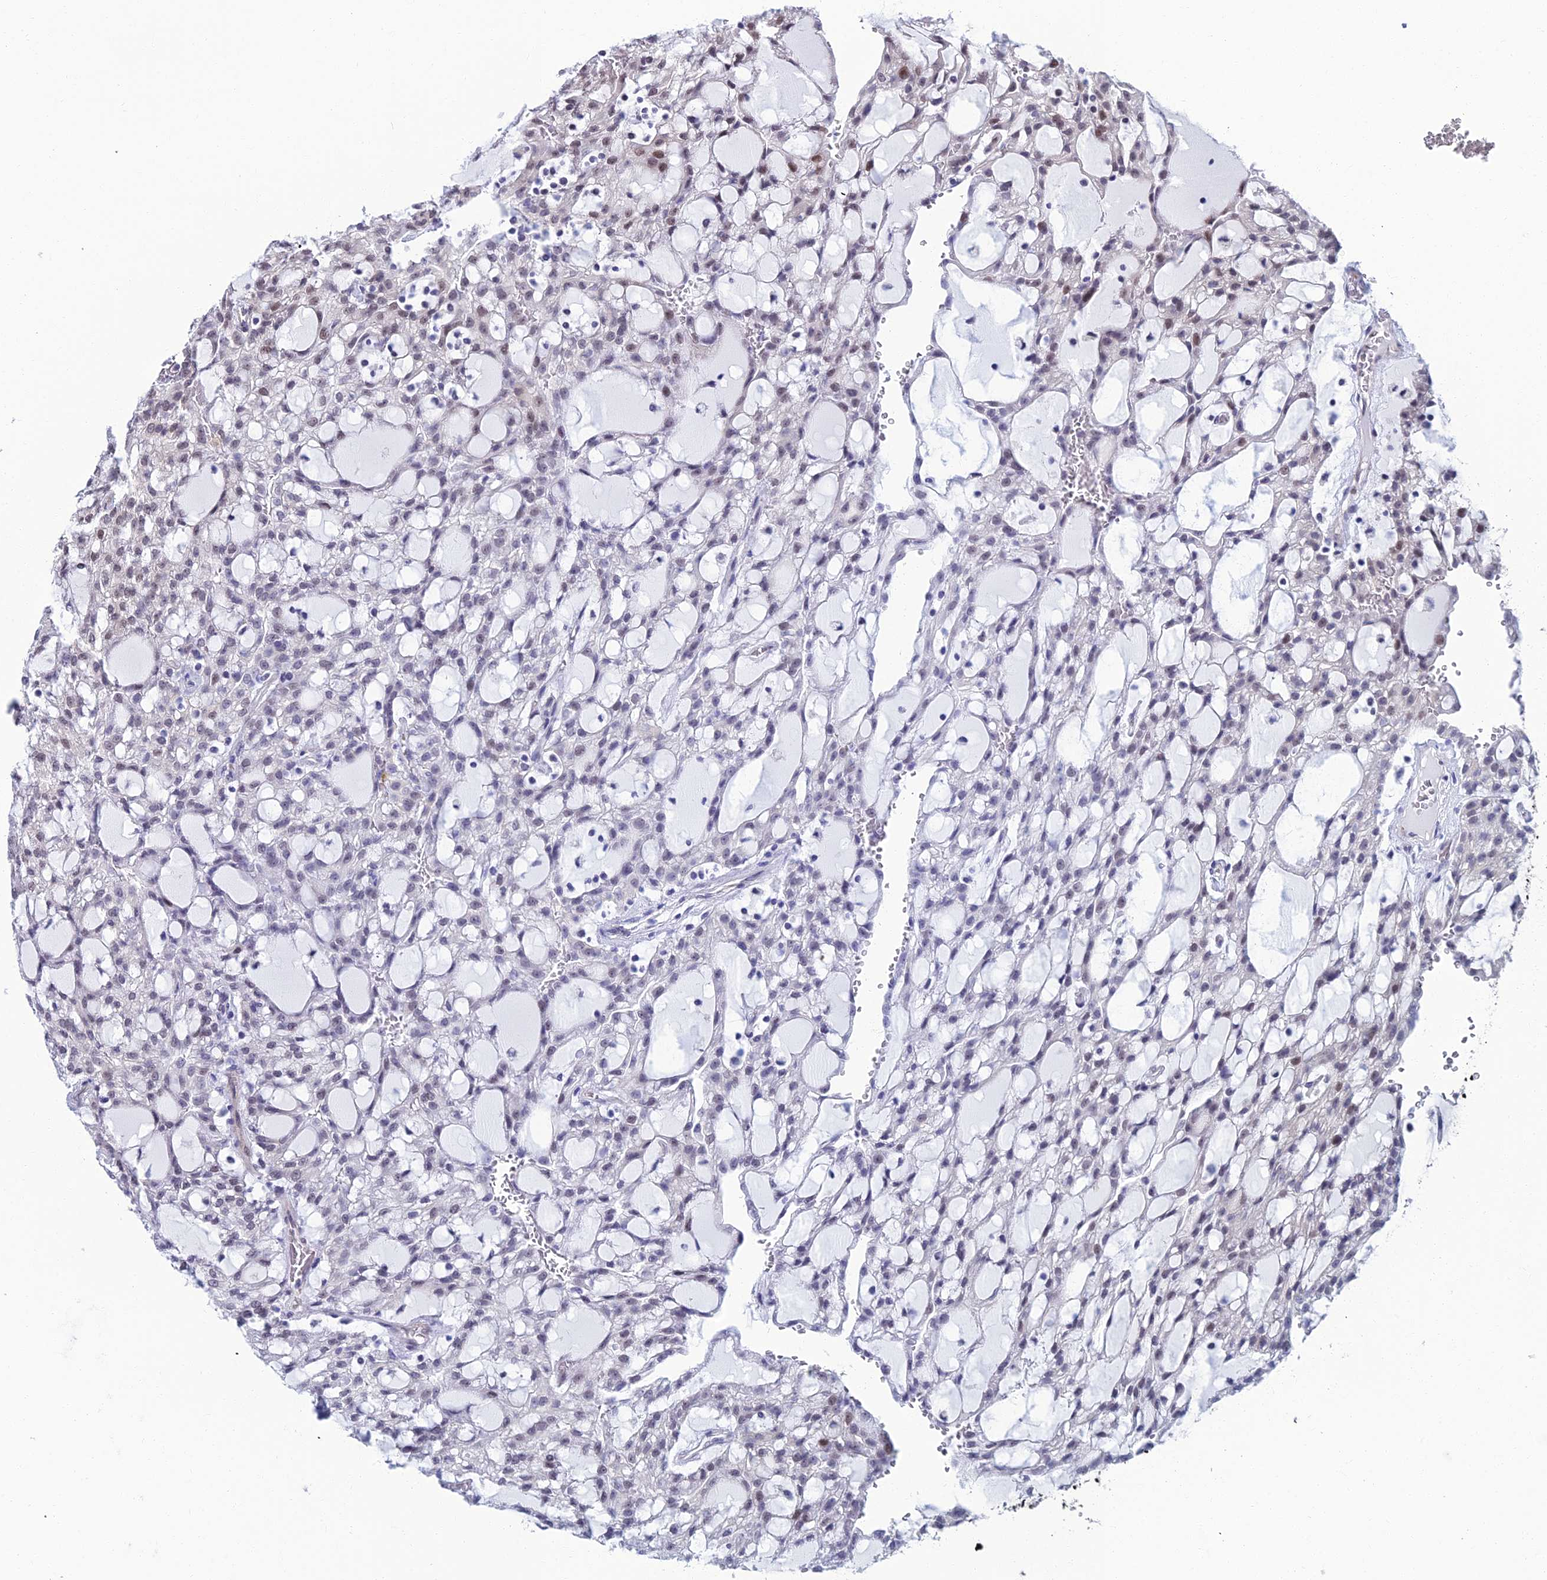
{"staining": {"intensity": "weak", "quantity": "<25%", "location": "nuclear"}, "tissue": "renal cancer", "cell_type": "Tumor cells", "image_type": "cancer", "snomed": [{"axis": "morphology", "description": "Adenocarcinoma, NOS"}, {"axis": "topography", "description": "Kidney"}], "caption": "Tumor cells show no significant expression in adenocarcinoma (renal). Nuclei are stained in blue.", "gene": "ZNF668", "patient": {"sex": "male", "age": 63}}